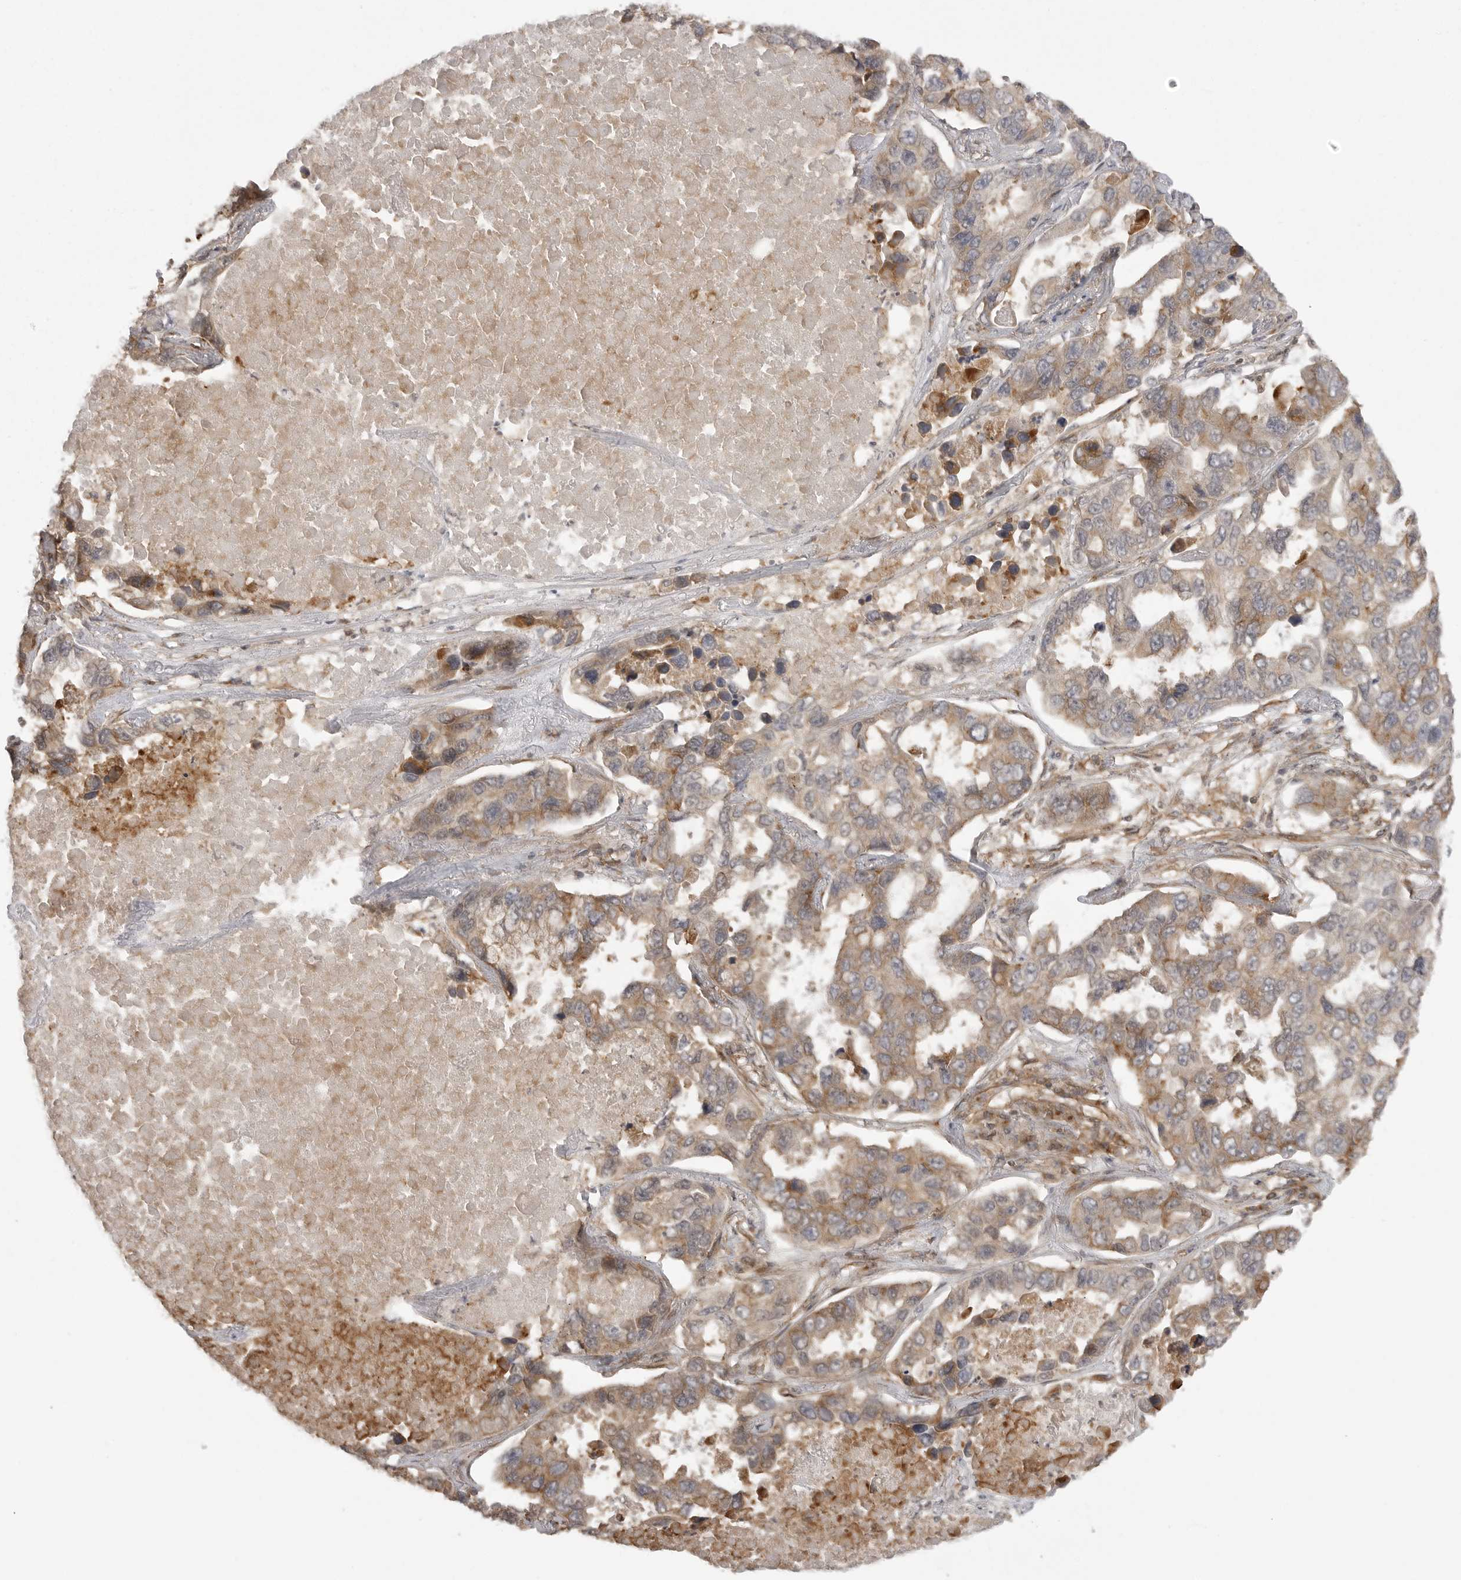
{"staining": {"intensity": "moderate", "quantity": ">75%", "location": "cytoplasmic/membranous"}, "tissue": "lung cancer", "cell_type": "Tumor cells", "image_type": "cancer", "snomed": [{"axis": "morphology", "description": "Adenocarcinoma, NOS"}, {"axis": "topography", "description": "Lung"}], "caption": "A photomicrograph of human lung cancer (adenocarcinoma) stained for a protein demonstrates moderate cytoplasmic/membranous brown staining in tumor cells.", "gene": "FAT3", "patient": {"sex": "male", "age": 64}}